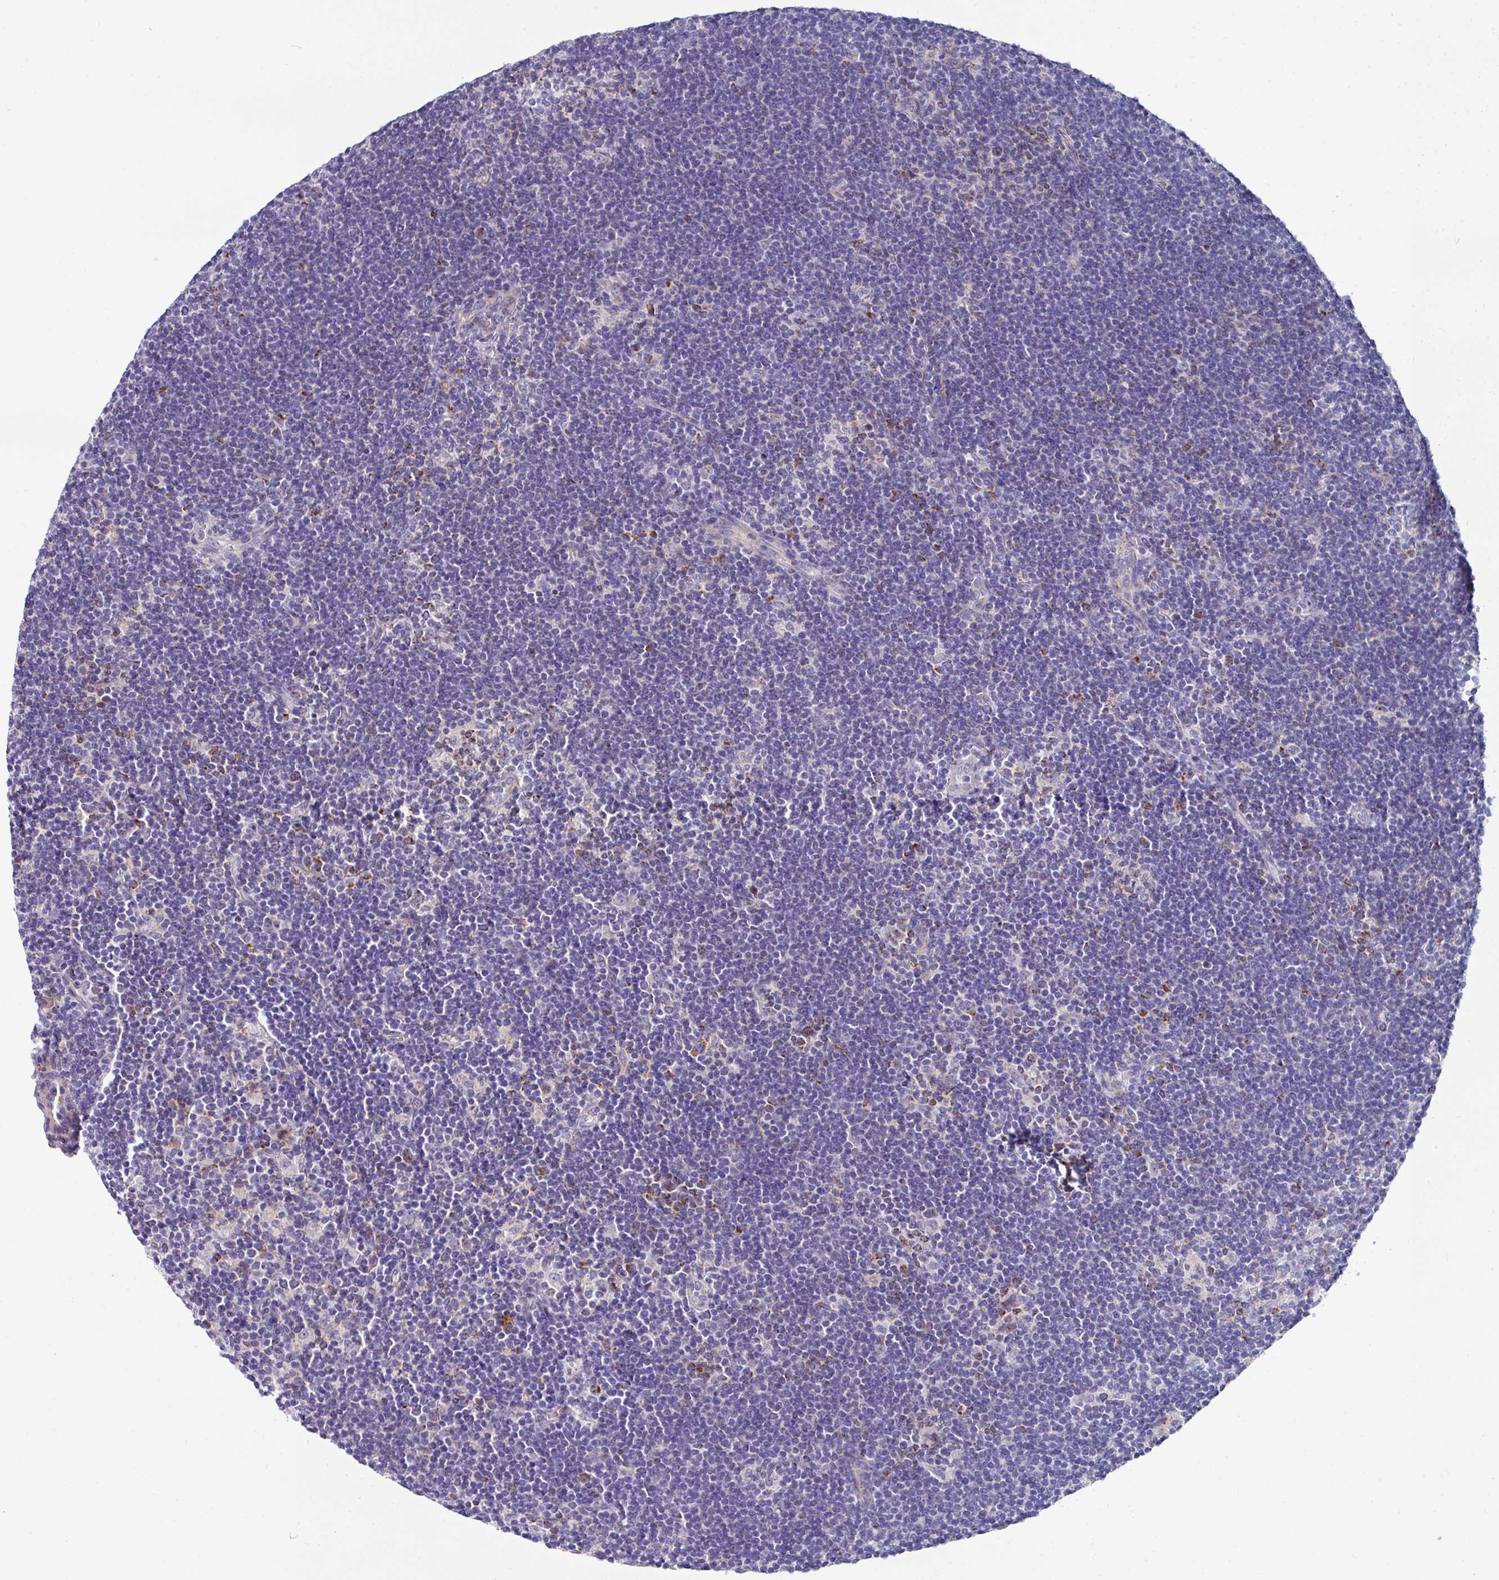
{"staining": {"intensity": "weak", "quantity": "25%-75%", "location": "cytoplasmic/membranous"}, "tissue": "lymphoma", "cell_type": "Tumor cells", "image_type": "cancer", "snomed": [{"axis": "morphology", "description": "Hodgkin's disease, NOS"}, {"axis": "topography", "description": "Lymph node"}], "caption": "Protein staining reveals weak cytoplasmic/membranous staining in about 25%-75% of tumor cells in Hodgkin's disease. Using DAB (brown) and hematoxylin (blue) stains, captured at high magnification using brightfield microscopy.", "gene": "CLDN1", "patient": {"sex": "female", "age": 57}}